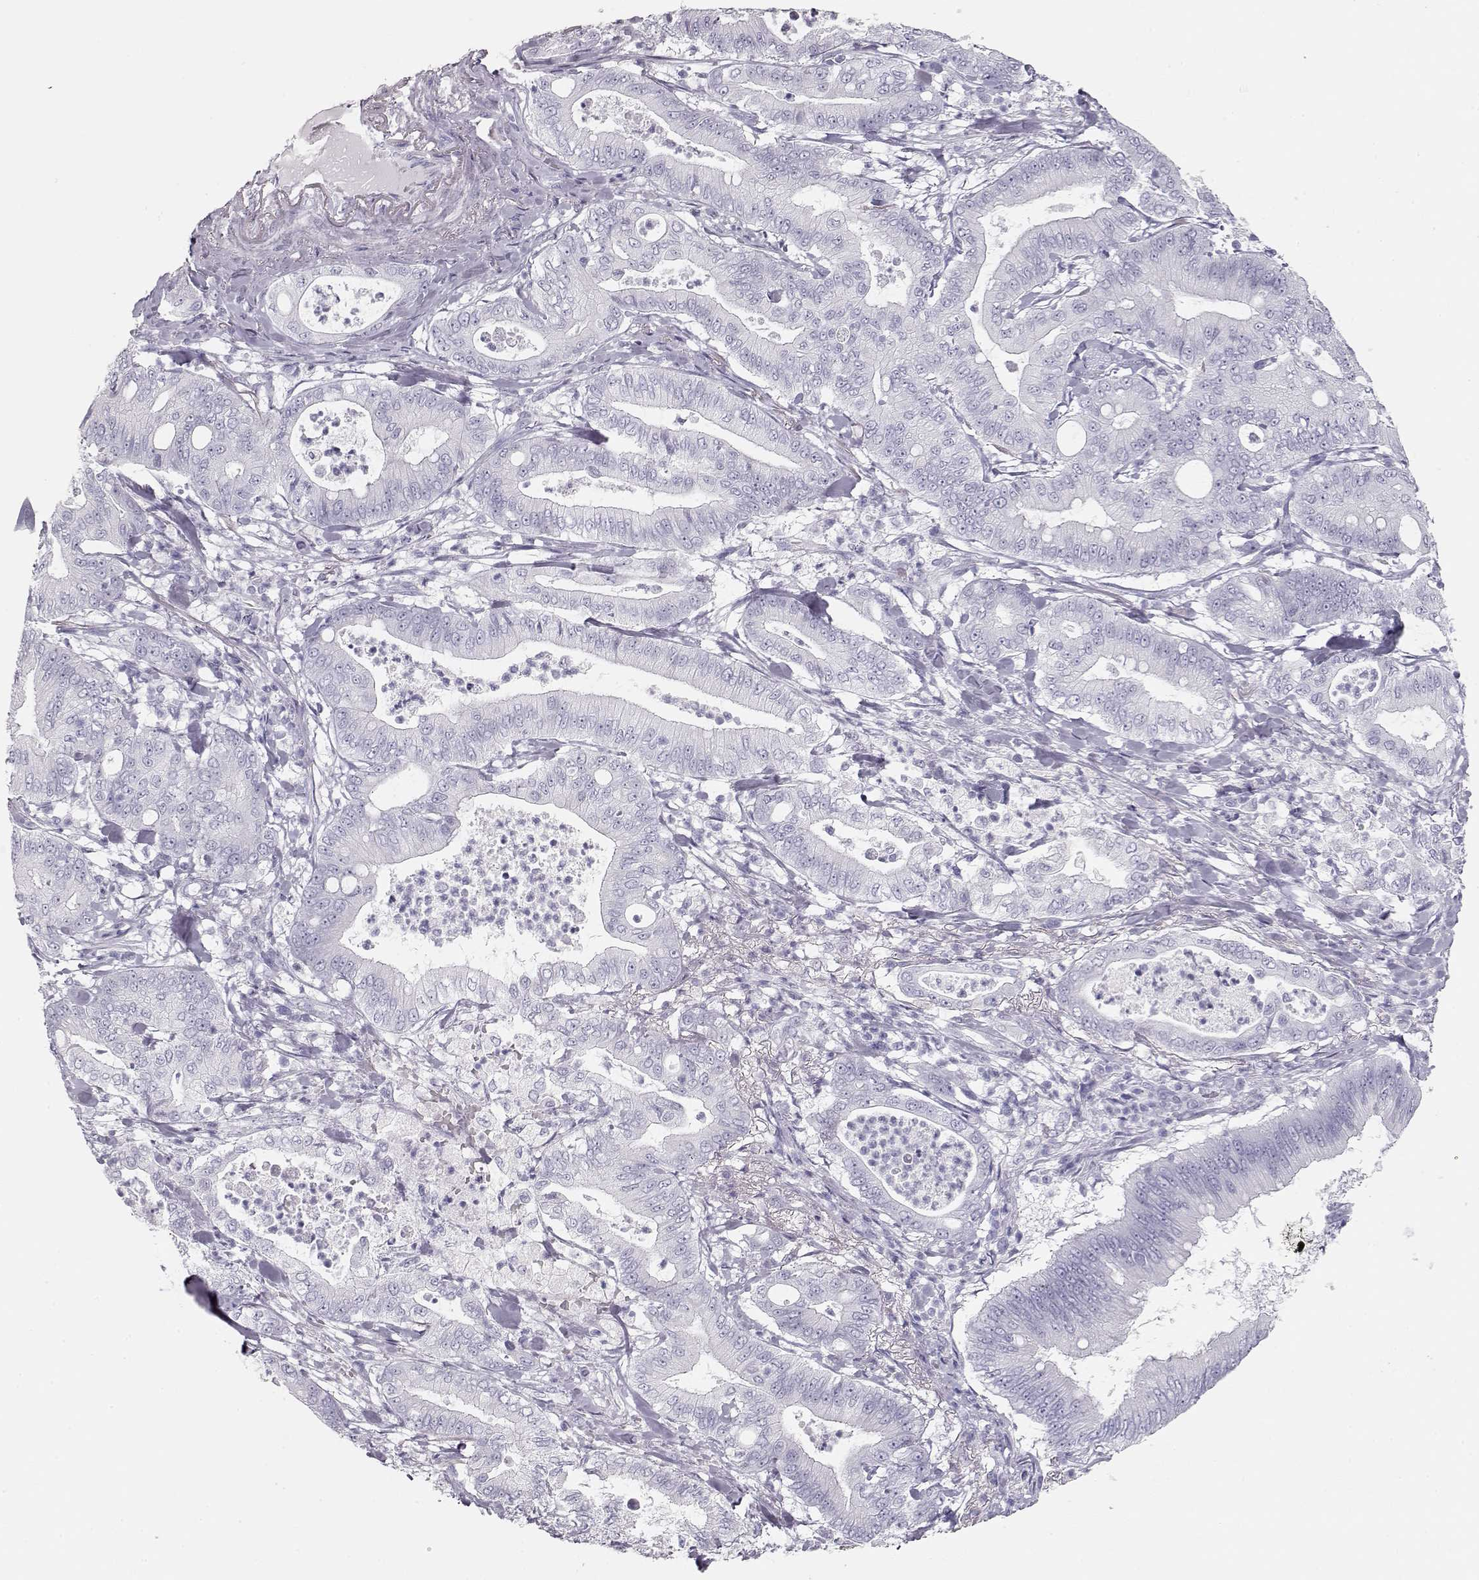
{"staining": {"intensity": "negative", "quantity": "none", "location": "none"}, "tissue": "pancreatic cancer", "cell_type": "Tumor cells", "image_type": "cancer", "snomed": [{"axis": "morphology", "description": "Adenocarcinoma, NOS"}, {"axis": "topography", "description": "Pancreas"}], "caption": "Tumor cells show no significant protein staining in pancreatic adenocarcinoma.", "gene": "TKTL1", "patient": {"sex": "male", "age": 71}}